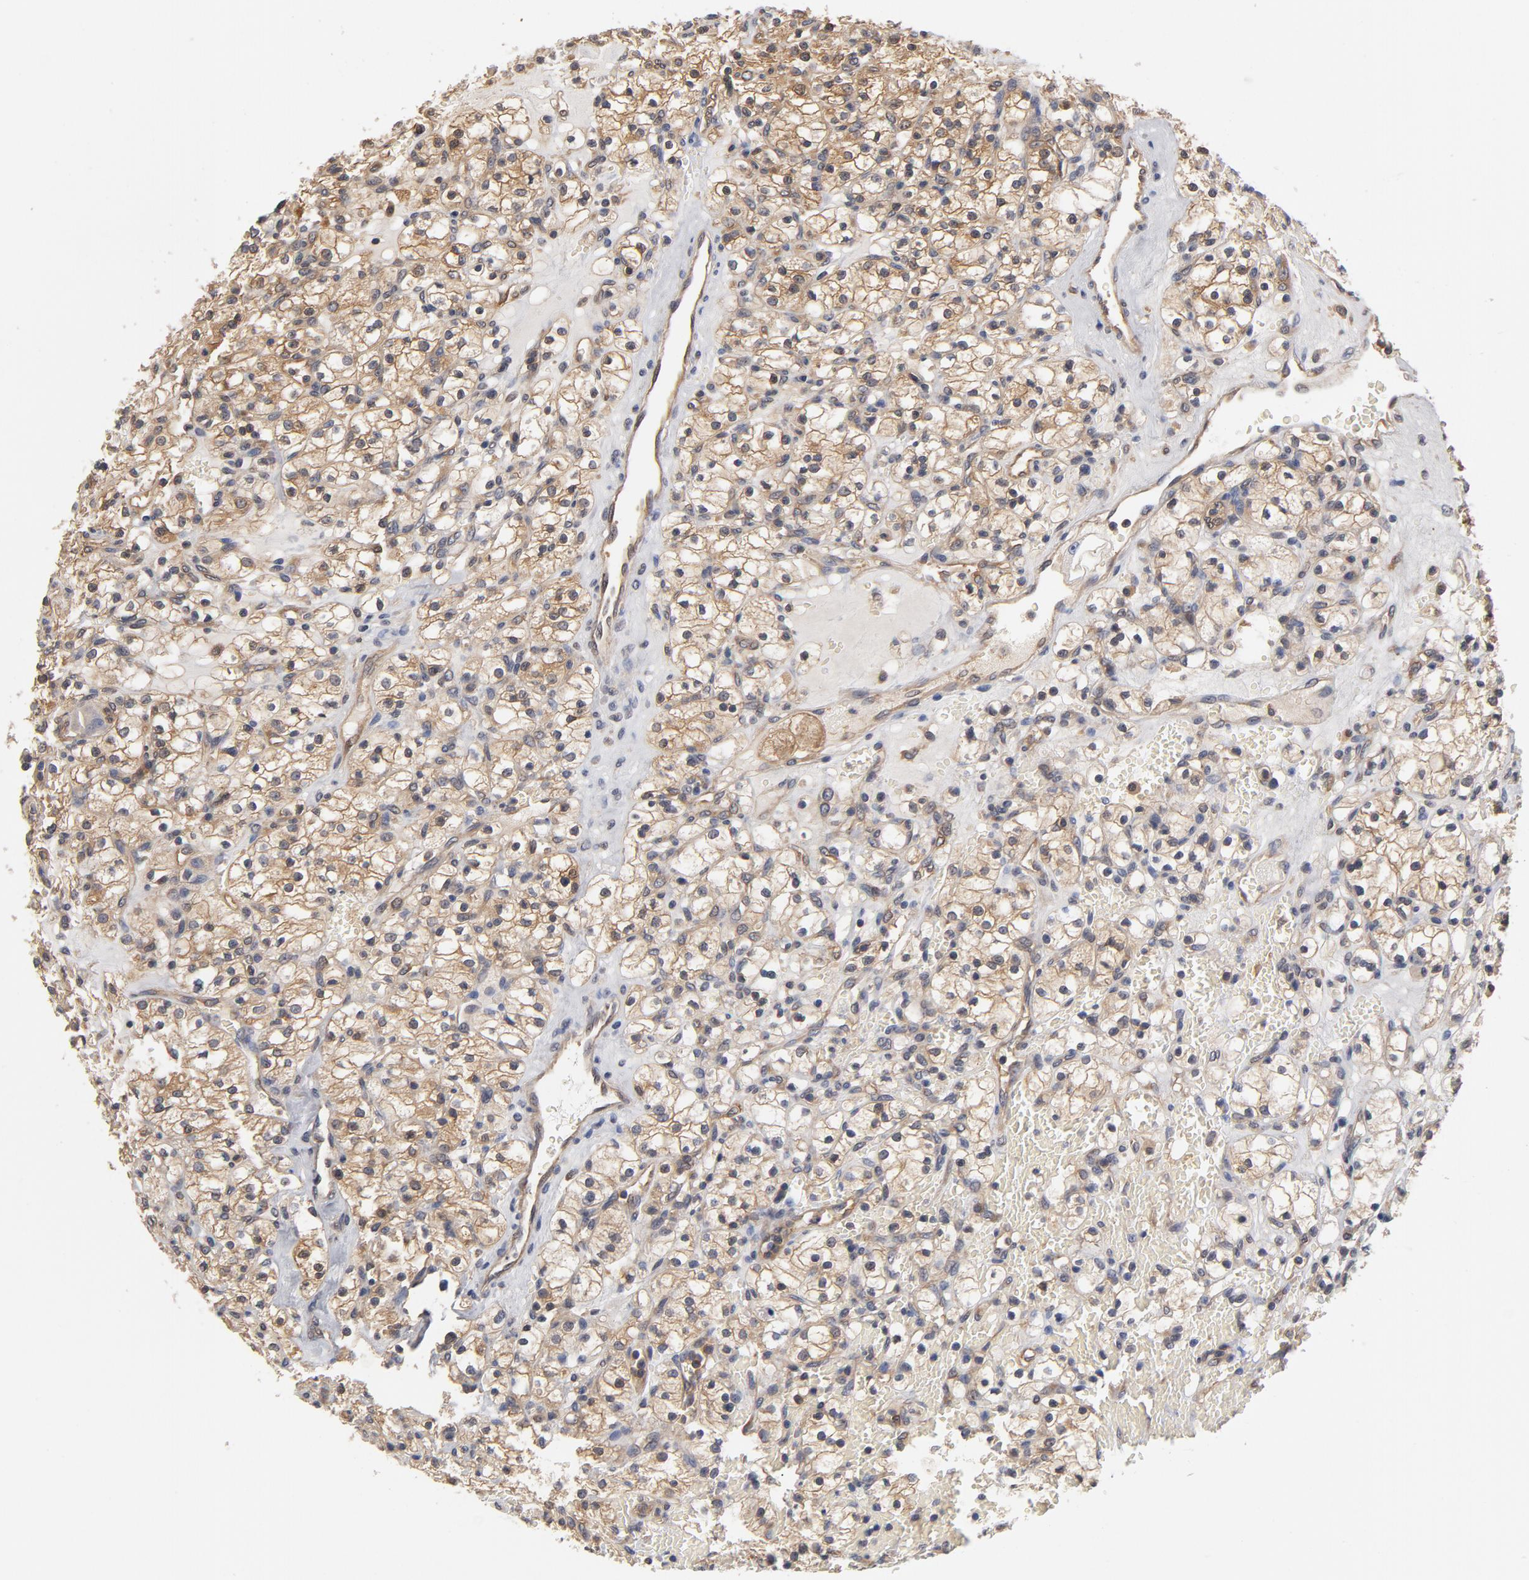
{"staining": {"intensity": "weak", "quantity": "25%-75%", "location": "cytoplasmic/membranous"}, "tissue": "renal cancer", "cell_type": "Tumor cells", "image_type": "cancer", "snomed": [{"axis": "morphology", "description": "Adenocarcinoma, NOS"}, {"axis": "topography", "description": "Kidney"}], "caption": "Tumor cells demonstrate low levels of weak cytoplasmic/membranous expression in approximately 25%-75% of cells in human renal cancer (adenocarcinoma). (Brightfield microscopy of DAB IHC at high magnification).", "gene": "ASMTL", "patient": {"sex": "female", "age": 83}}